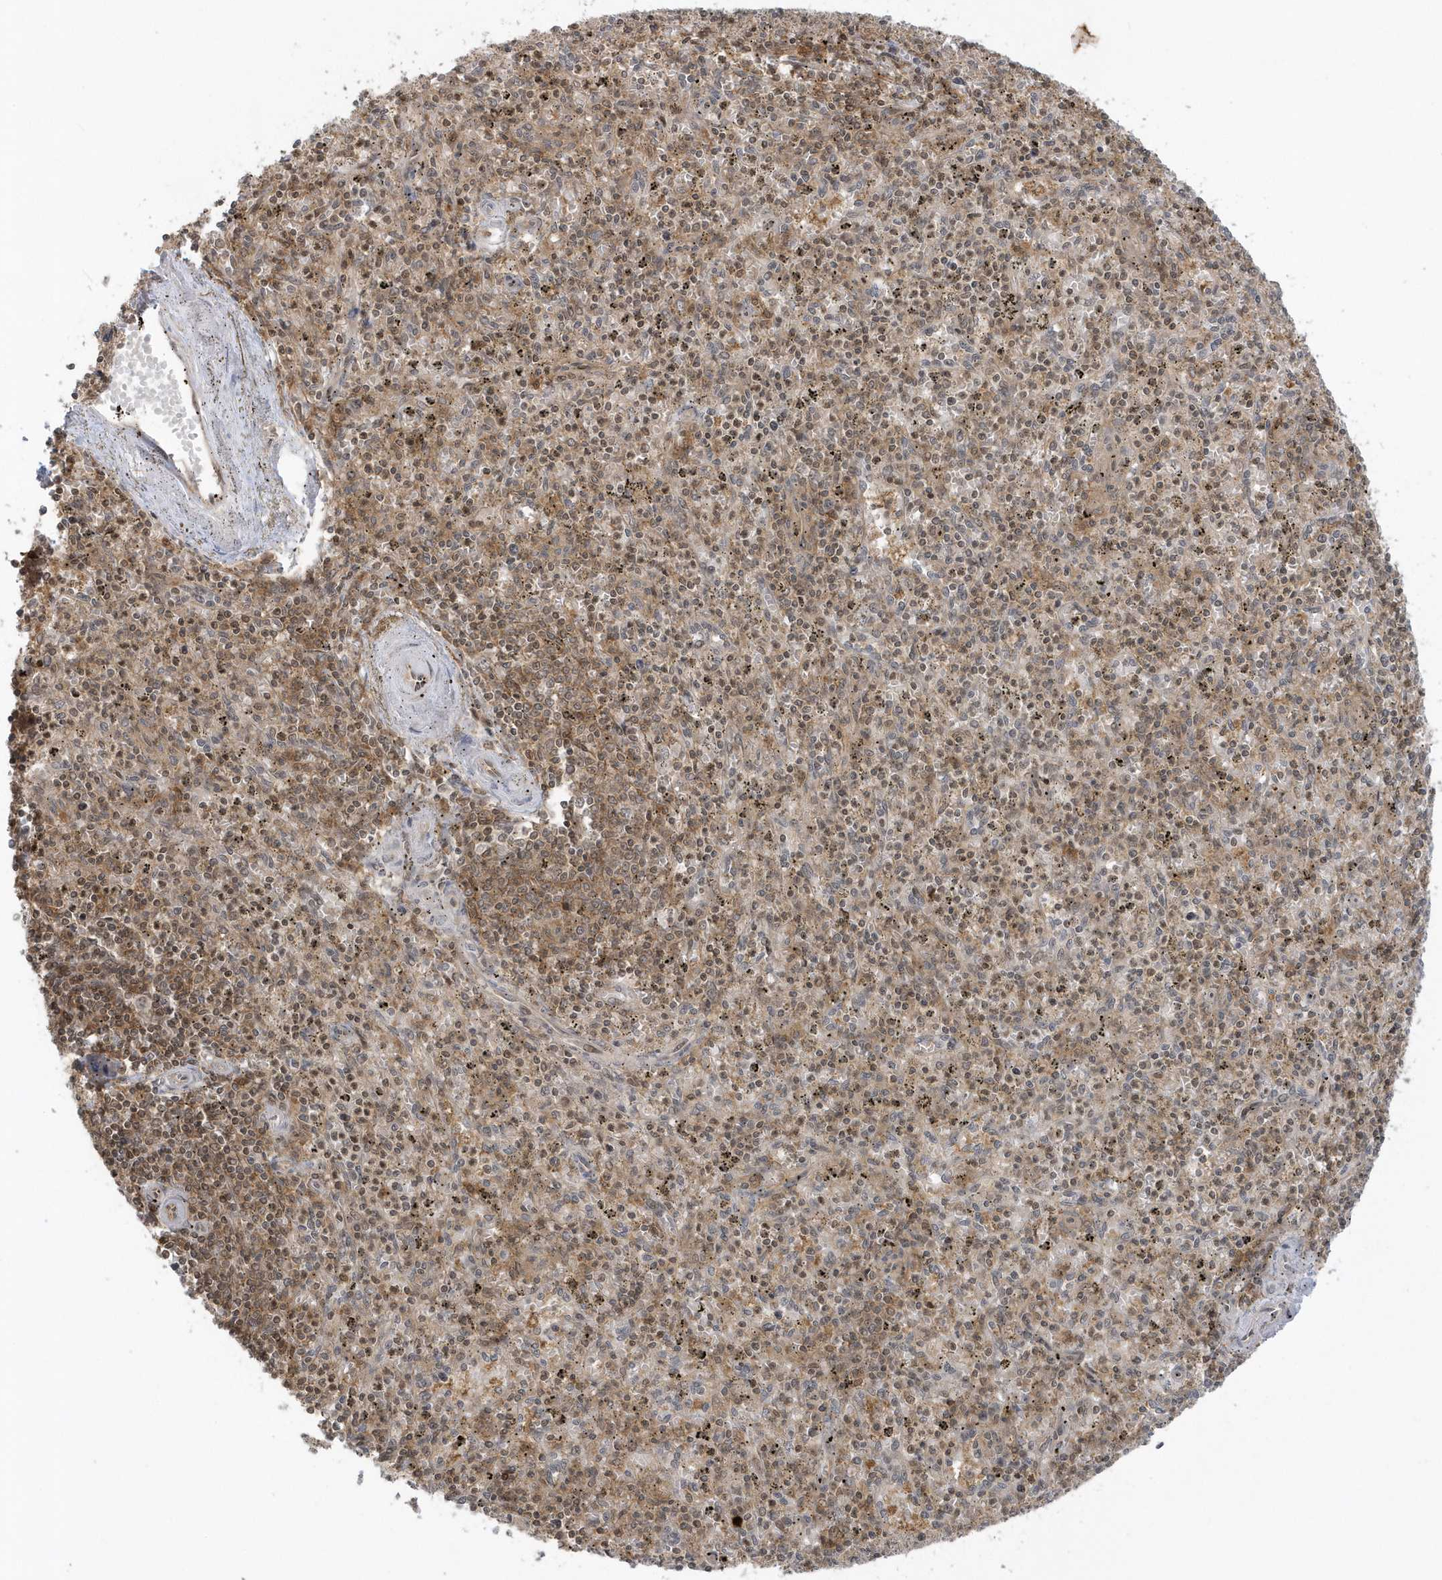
{"staining": {"intensity": "weak", "quantity": "<25%", "location": "nuclear"}, "tissue": "spleen", "cell_type": "Cells in red pulp", "image_type": "normal", "snomed": [{"axis": "morphology", "description": "Normal tissue, NOS"}, {"axis": "topography", "description": "Spleen"}], "caption": "An immunohistochemistry (IHC) micrograph of normal spleen is shown. There is no staining in cells in red pulp of spleen.", "gene": "PPP1R7", "patient": {"sex": "male", "age": 72}}